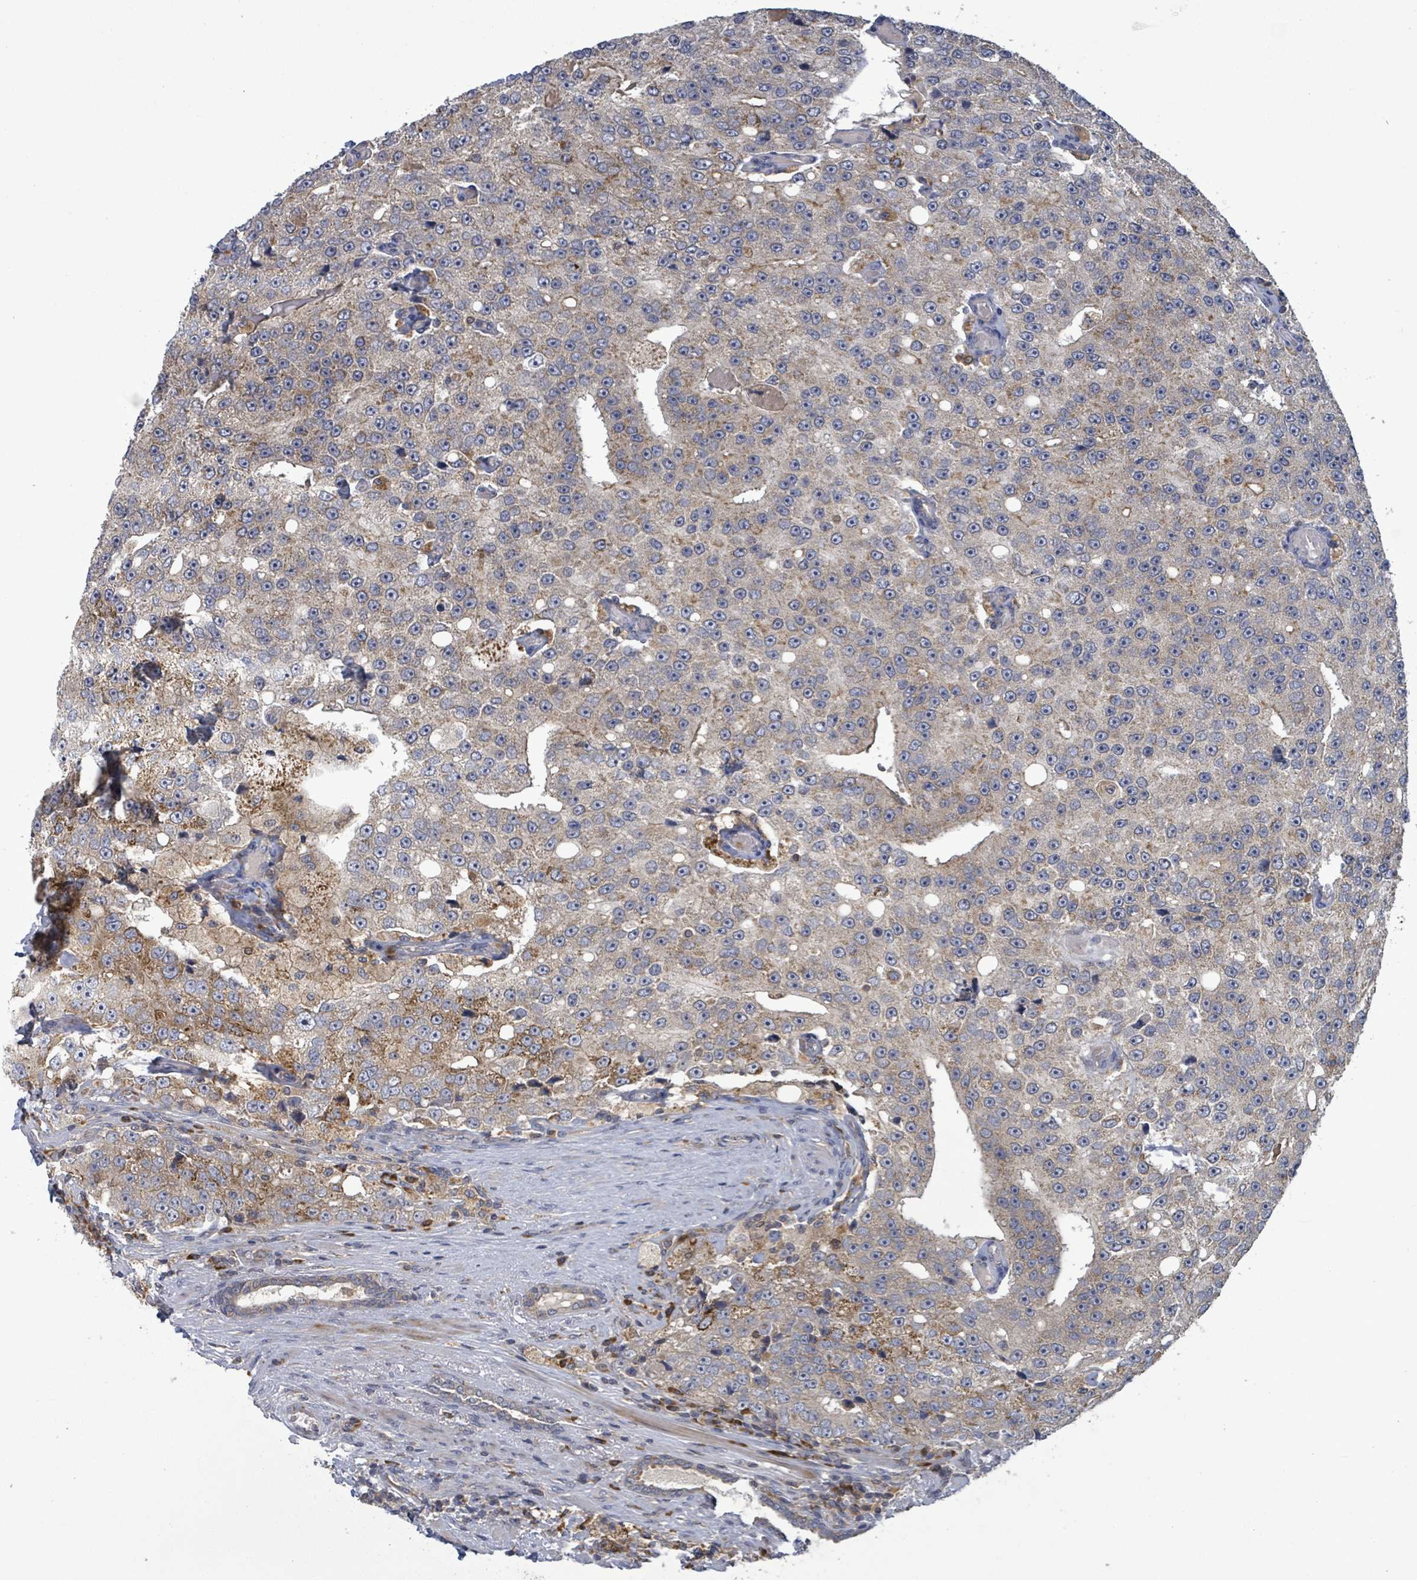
{"staining": {"intensity": "moderate", "quantity": "25%-75%", "location": "cytoplasmic/membranous"}, "tissue": "prostate cancer", "cell_type": "Tumor cells", "image_type": "cancer", "snomed": [{"axis": "morphology", "description": "Adenocarcinoma, High grade"}, {"axis": "topography", "description": "Prostate"}], "caption": "Human prostate cancer (high-grade adenocarcinoma) stained with a brown dye exhibits moderate cytoplasmic/membranous positive positivity in about 25%-75% of tumor cells.", "gene": "SERPINE3", "patient": {"sex": "male", "age": 70}}